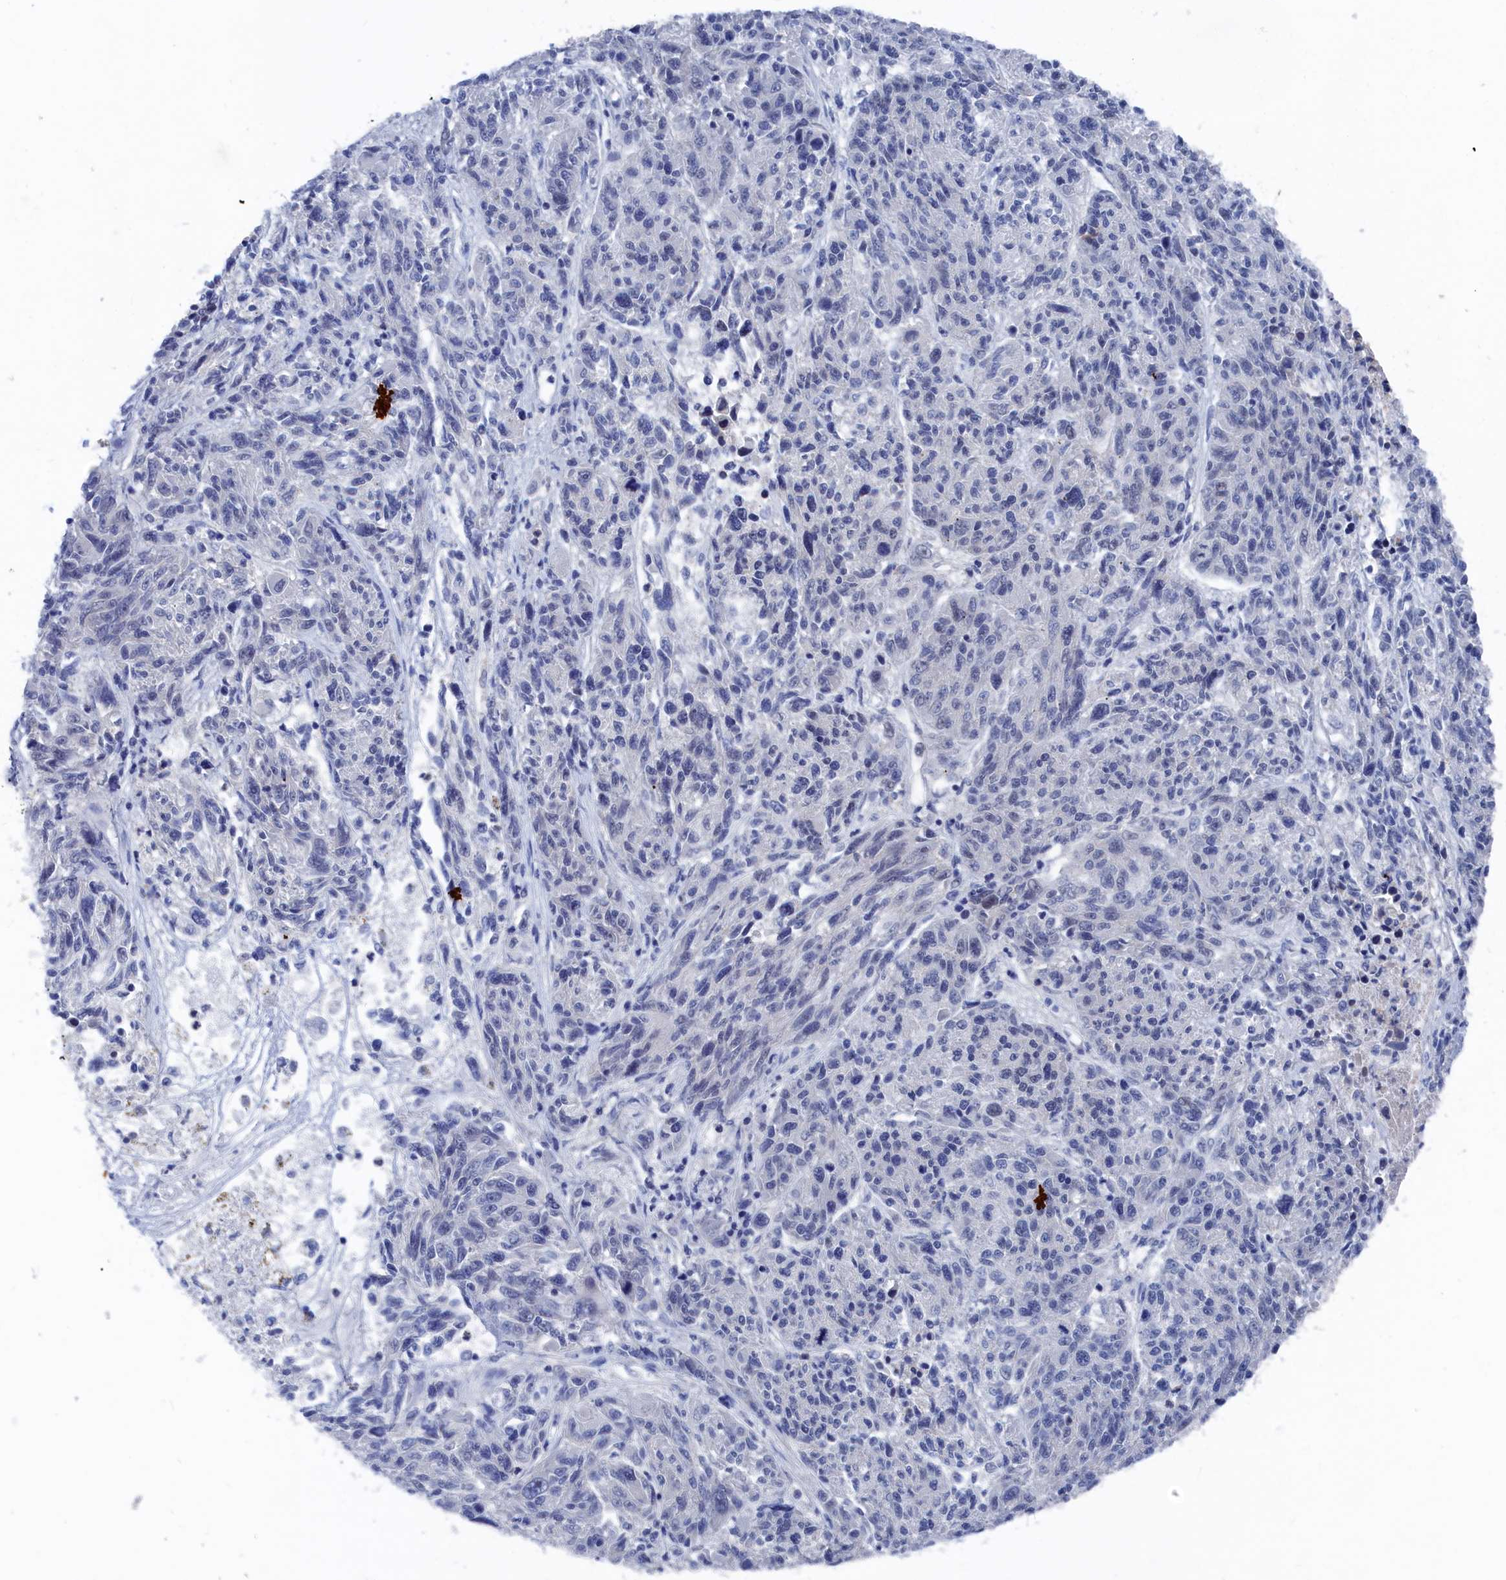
{"staining": {"intensity": "negative", "quantity": "none", "location": "none"}, "tissue": "melanoma", "cell_type": "Tumor cells", "image_type": "cancer", "snomed": [{"axis": "morphology", "description": "Malignant melanoma, NOS"}, {"axis": "topography", "description": "Skin"}], "caption": "IHC image of neoplastic tissue: human malignant melanoma stained with DAB shows no significant protein positivity in tumor cells.", "gene": "MARCHF3", "patient": {"sex": "male", "age": 53}}